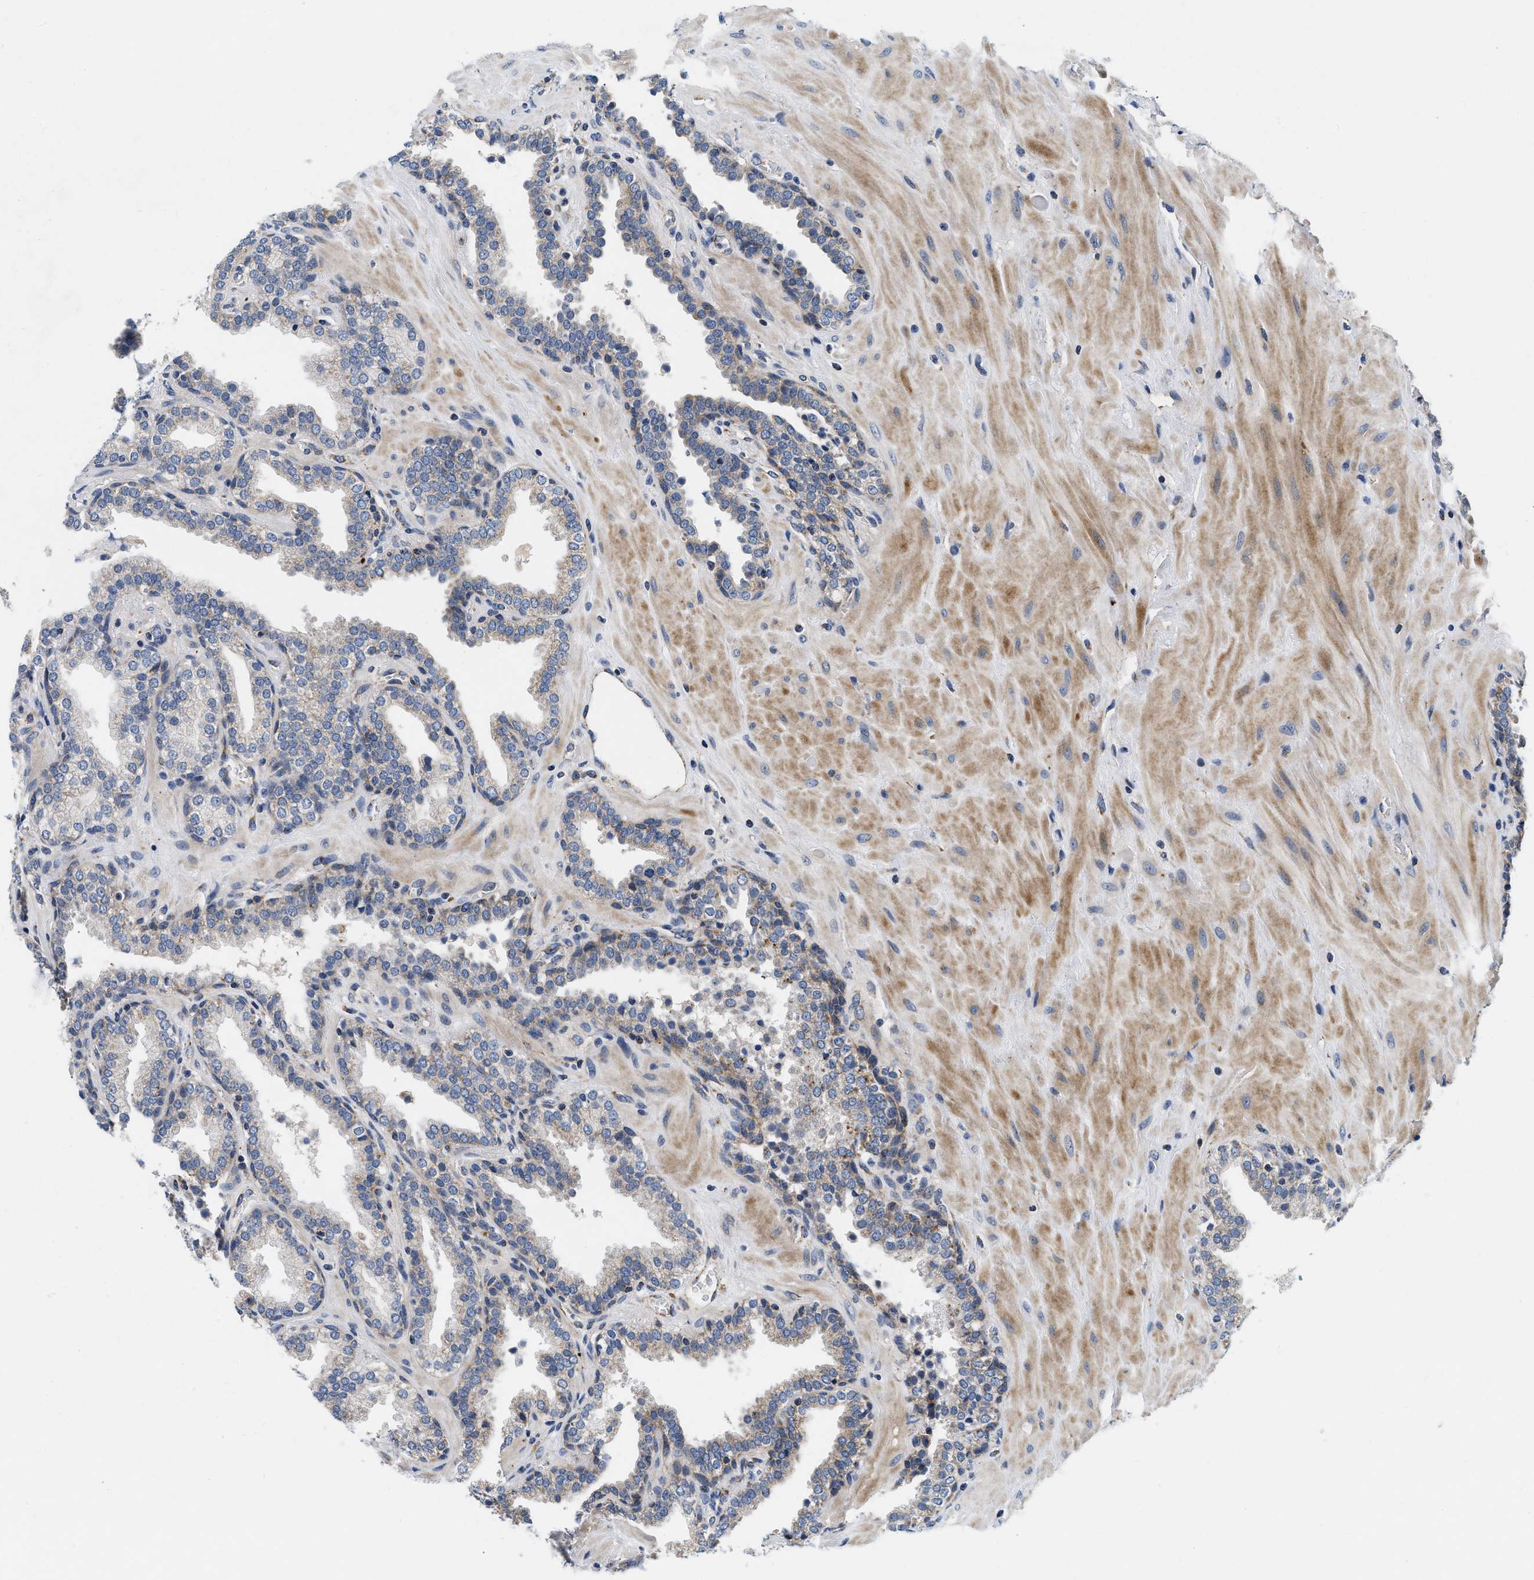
{"staining": {"intensity": "weak", "quantity": "<25%", "location": "cytoplasmic/membranous"}, "tissue": "prostate", "cell_type": "Glandular cells", "image_type": "normal", "snomed": [{"axis": "morphology", "description": "Normal tissue, NOS"}, {"axis": "topography", "description": "Prostate"}], "caption": "Normal prostate was stained to show a protein in brown. There is no significant expression in glandular cells. (DAB immunohistochemistry (IHC), high magnification).", "gene": "PDP1", "patient": {"sex": "male", "age": 51}}